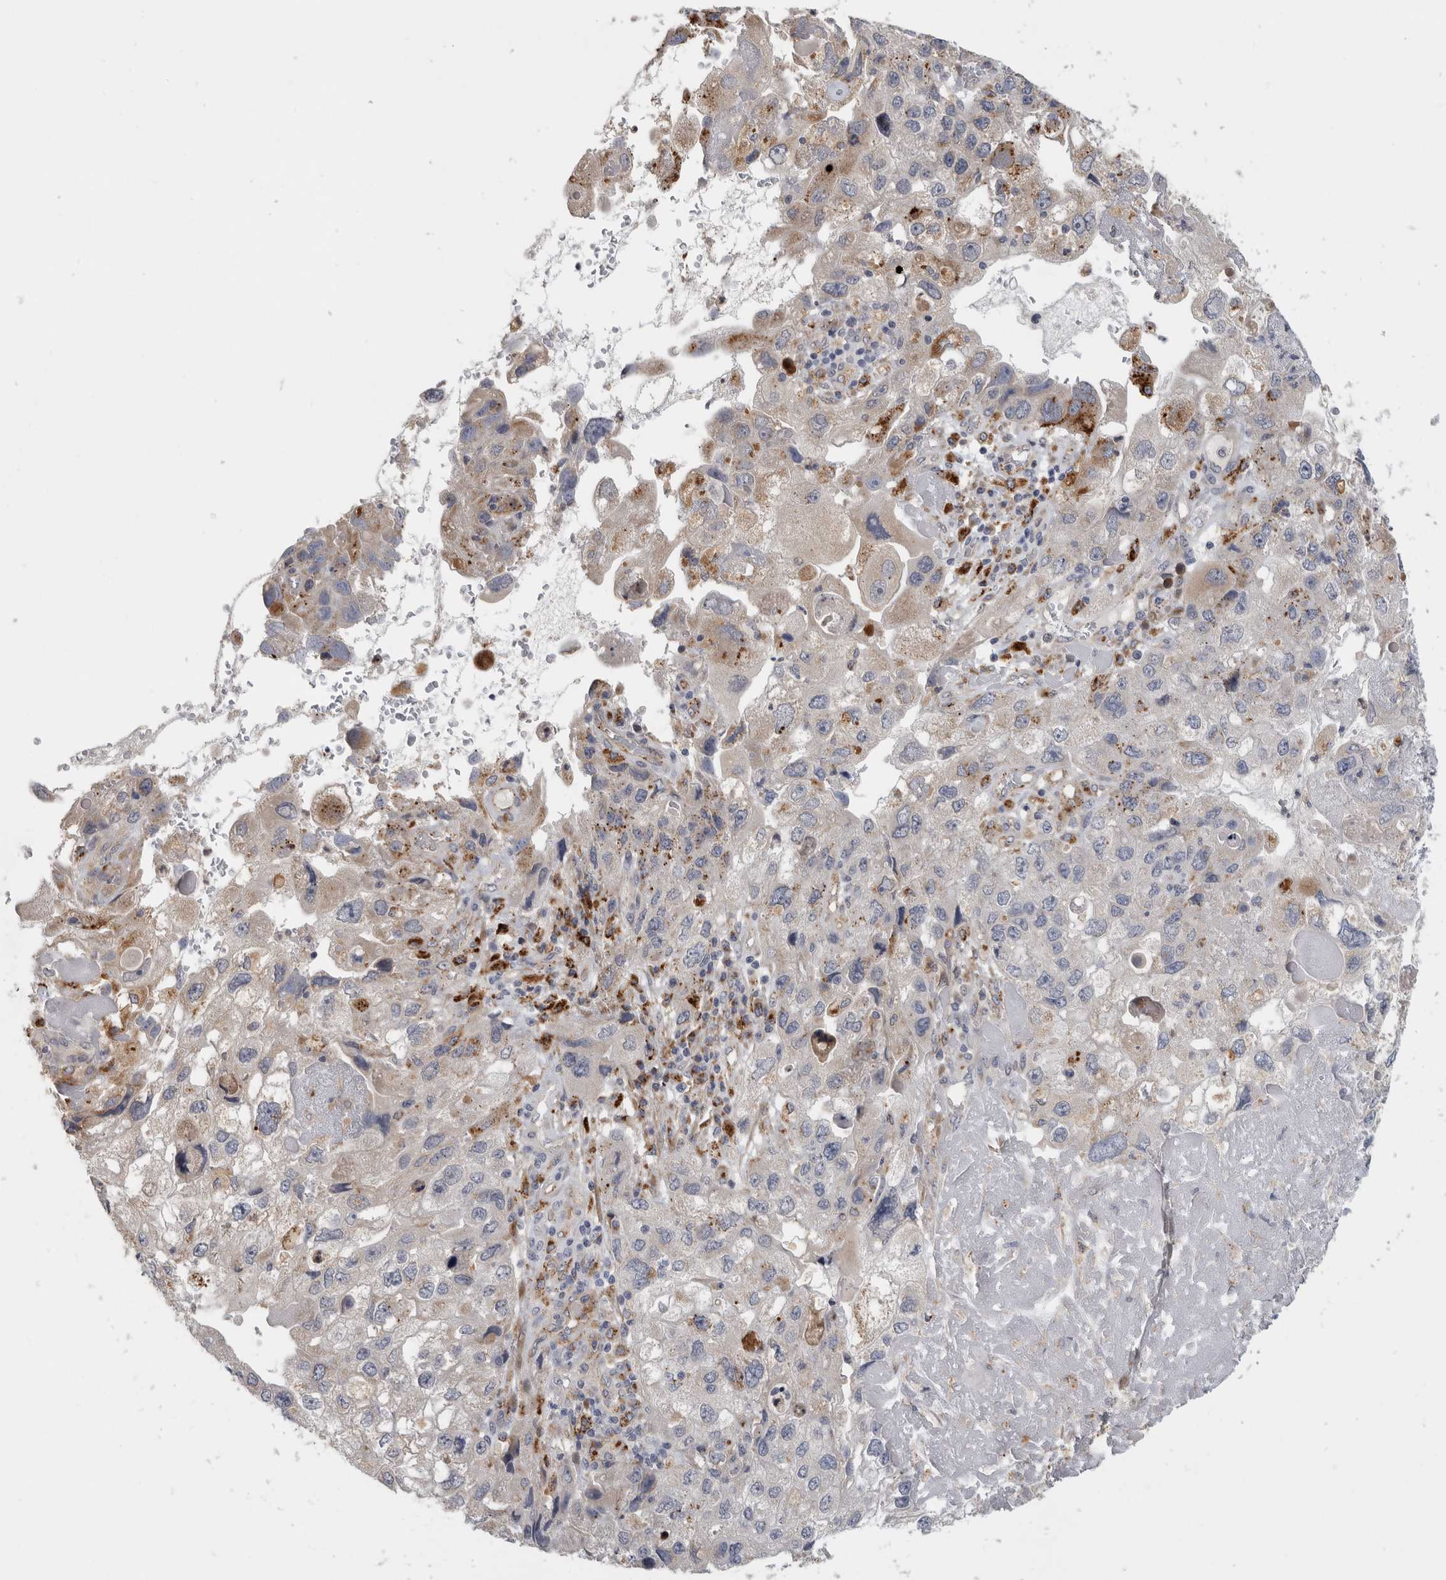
{"staining": {"intensity": "strong", "quantity": "25%-75%", "location": "cytoplasmic/membranous"}, "tissue": "endometrial cancer", "cell_type": "Tumor cells", "image_type": "cancer", "snomed": [{"axis": "morphology", "description": "Adenocarcinoma, NOS"}, {"axis": "topography", "description": "Endometrium"}], "caption": "Immunohistochemical staining of human endometrial cancer (adenocarcinoma) displays high levels of strong cytoplasmic/membranous protein positivity in approximately 25%-75% of tumor cells. Ihc stains the protein of interest in brown and the nuclei are stained blue.", "gene": "MGAT1", "patient": {"sex": "female", "age": 49}}